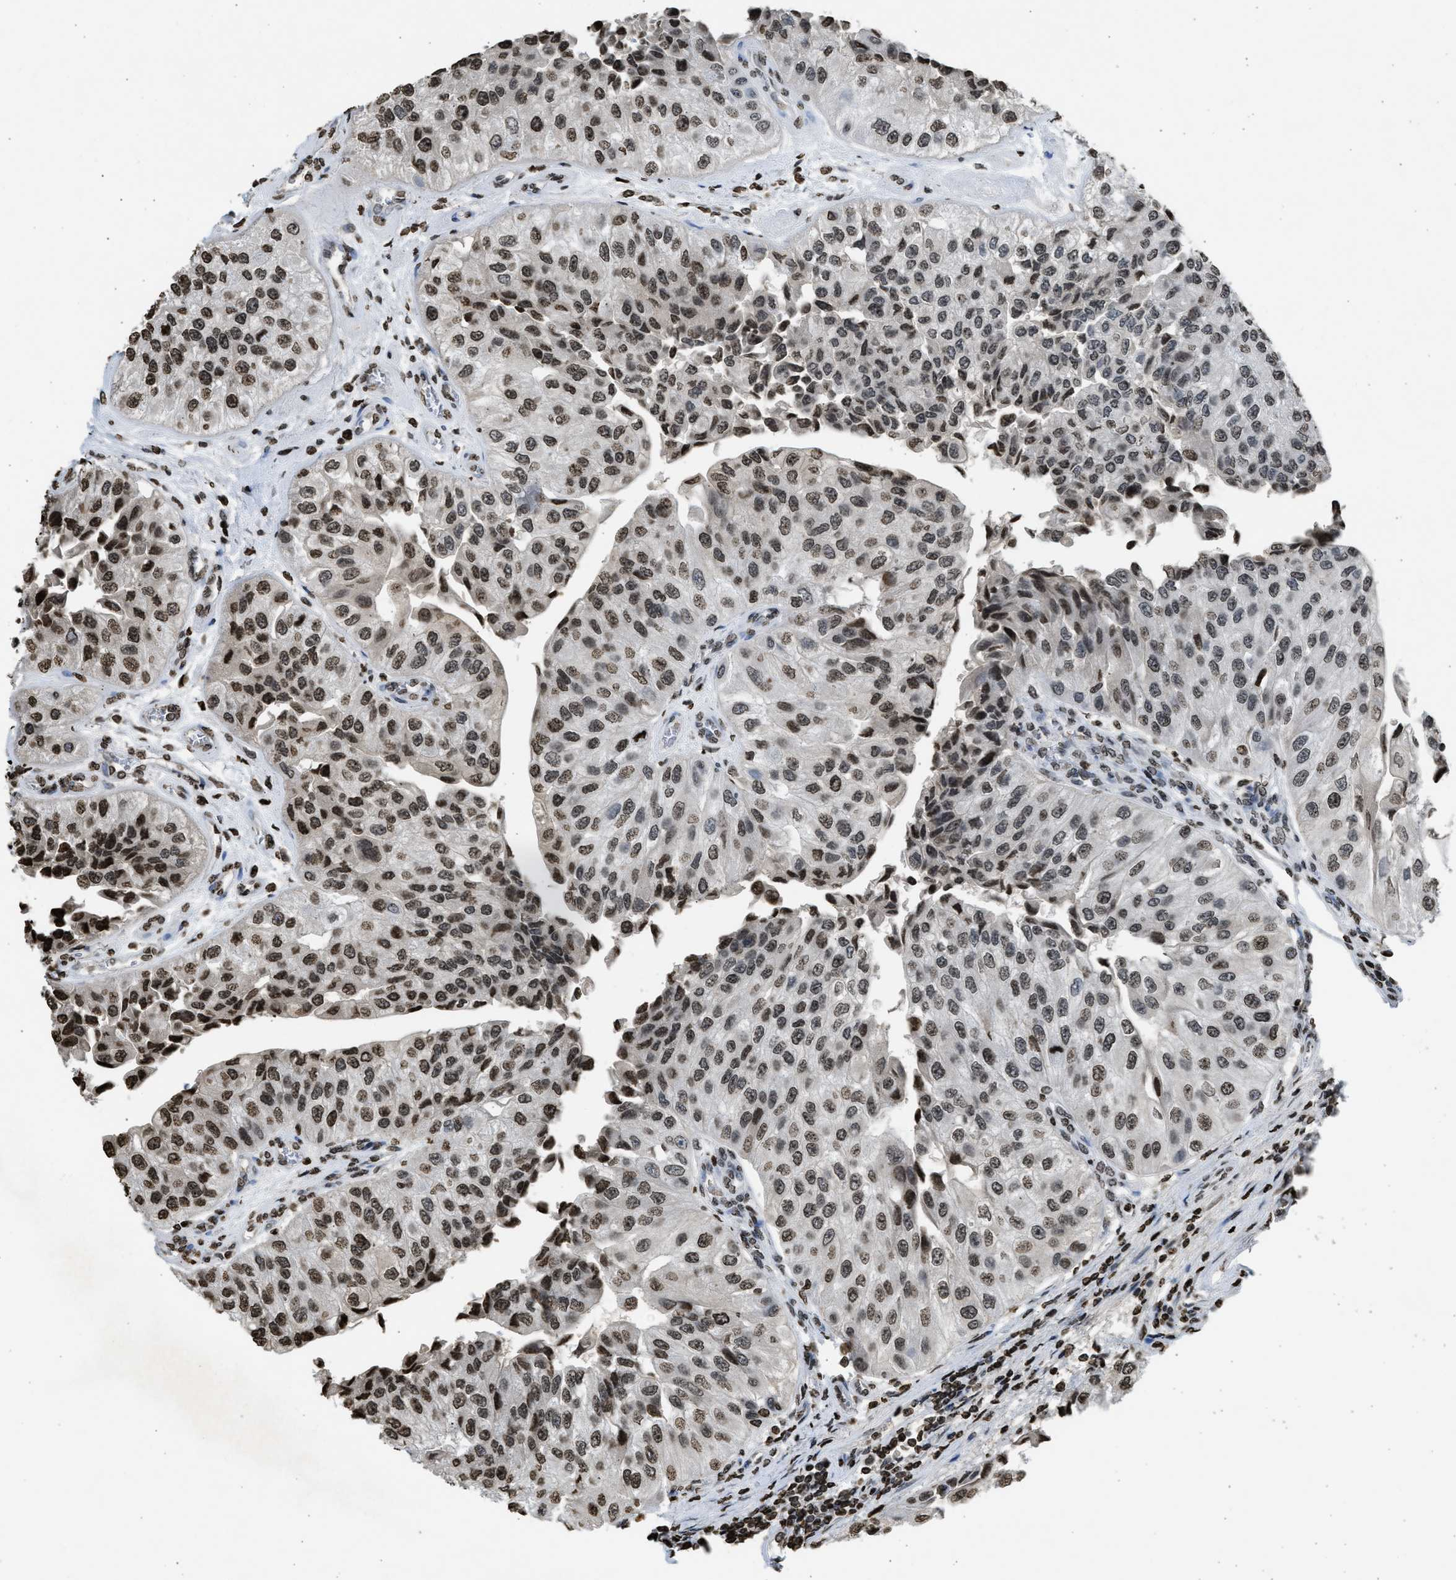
{"staining": {"intensity": "moderate", "quantity": ">75%", "location": "nuclear"}, "tissue": "urothelial cancer", "cell_type": "Tumor cells", "image_type": "cancer", "snomed": [{"axis": "morphology", "description": "Urothelial carcinoma, High grade"}, {"axis": "topography", "description": "Kidney"}, {"axis": "topography", "description": "Urinary bladder"}], "caption": "High-grade urothelial carcinoma was stained to show a protein in brown. There is medium levels of moderate nuclear positivity in about >75% of tumor cells.", "gene": "RRAGC", "patient": {"sex": "male", "age": 77}}